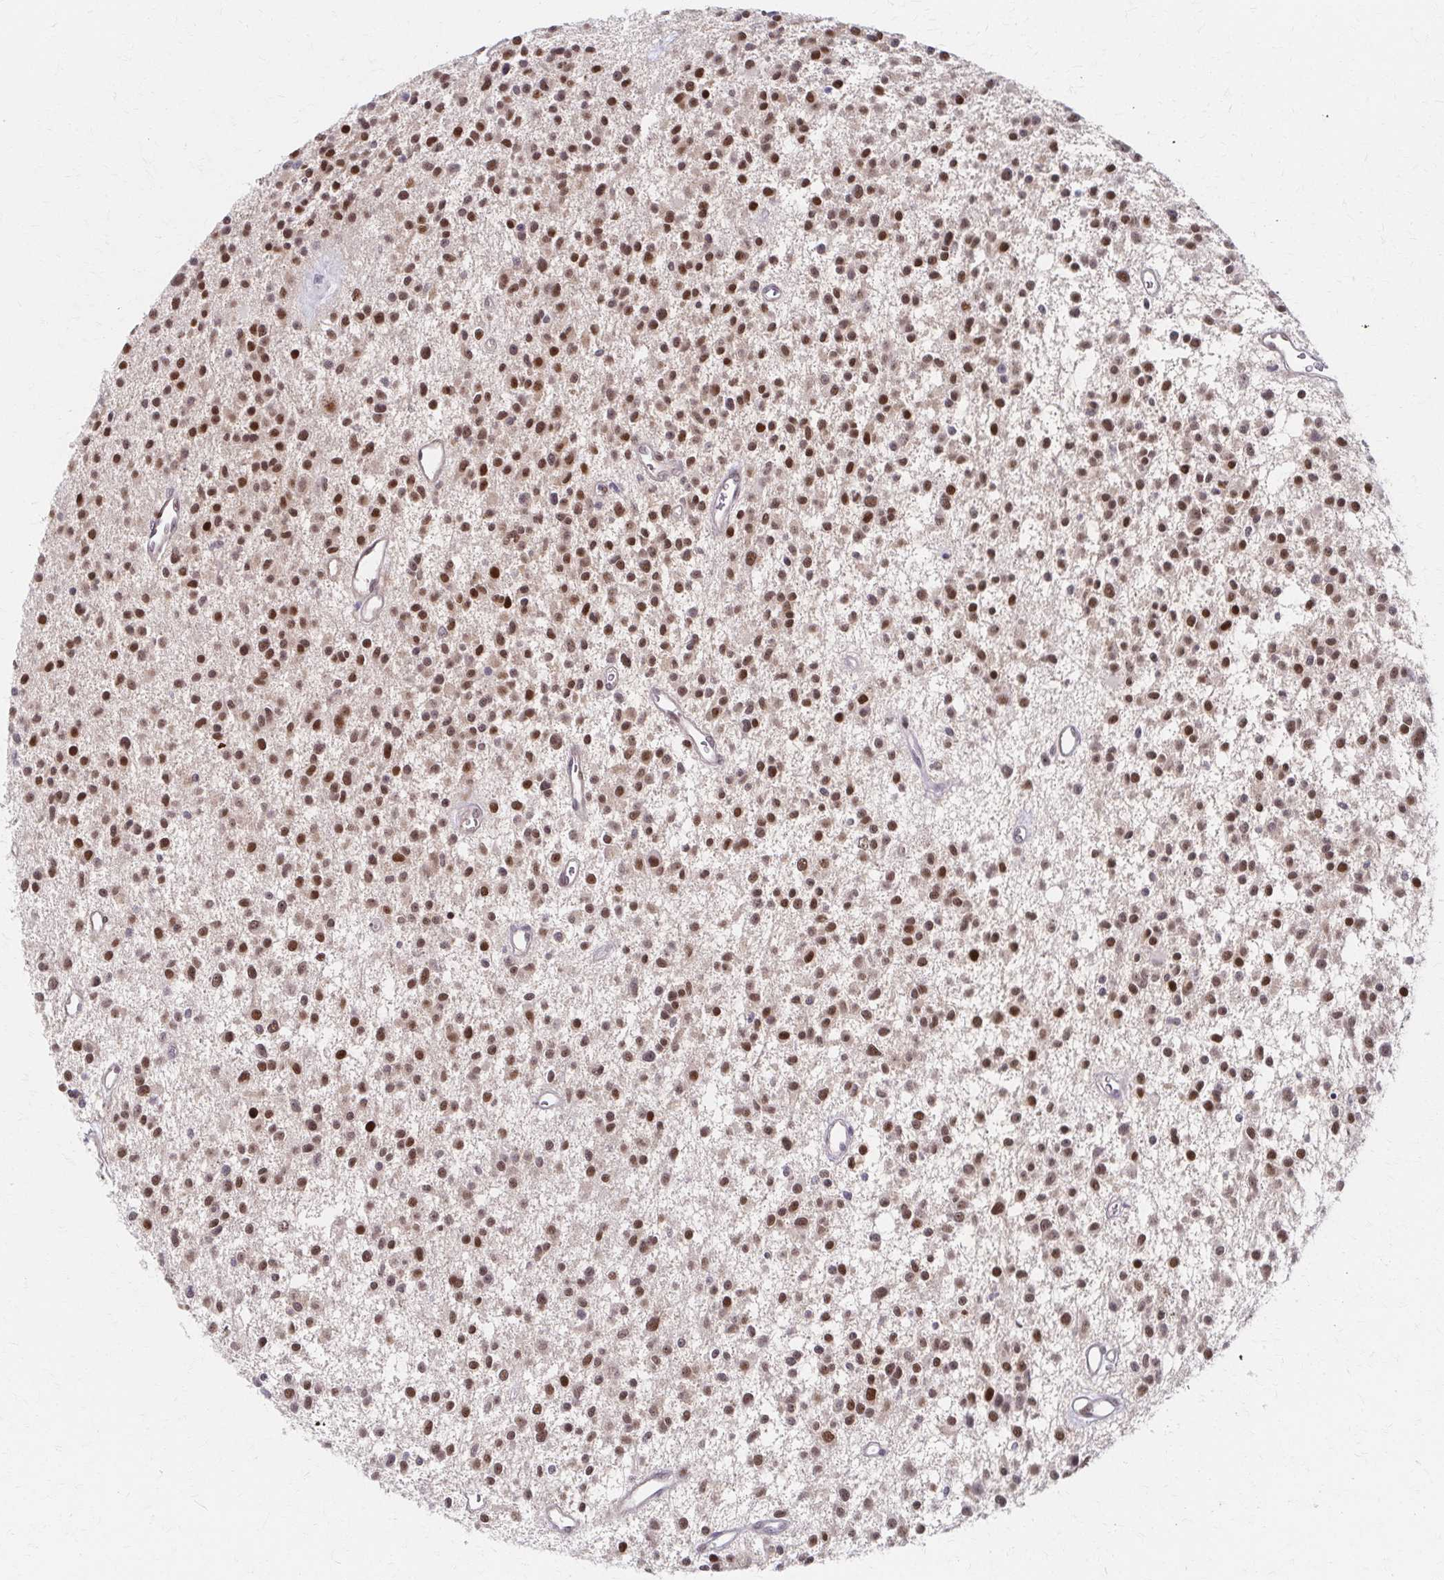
{"staining": {"intensity": "moderate", "quantity": ">75%", "location": "nuclear"}, "tissue": "glioma", "cell_type": "Tumor cells", "image_type": "cancer", "snomed": [{"axis": "morphology", "description": "Glioma, malignant, Low grade"}, {"axis": "topography", "description": "Brain"}], "caption": "This histopathology image exhibits glioma stained with immunohistochemistry (IHC) to label a protein in brown. The nuclear of tumor cells show moderate positivity for the protein. Nuclei are counter-stained blue.", "gene": "PSMD7", "patient": {"sex": "male", "age": 43}}